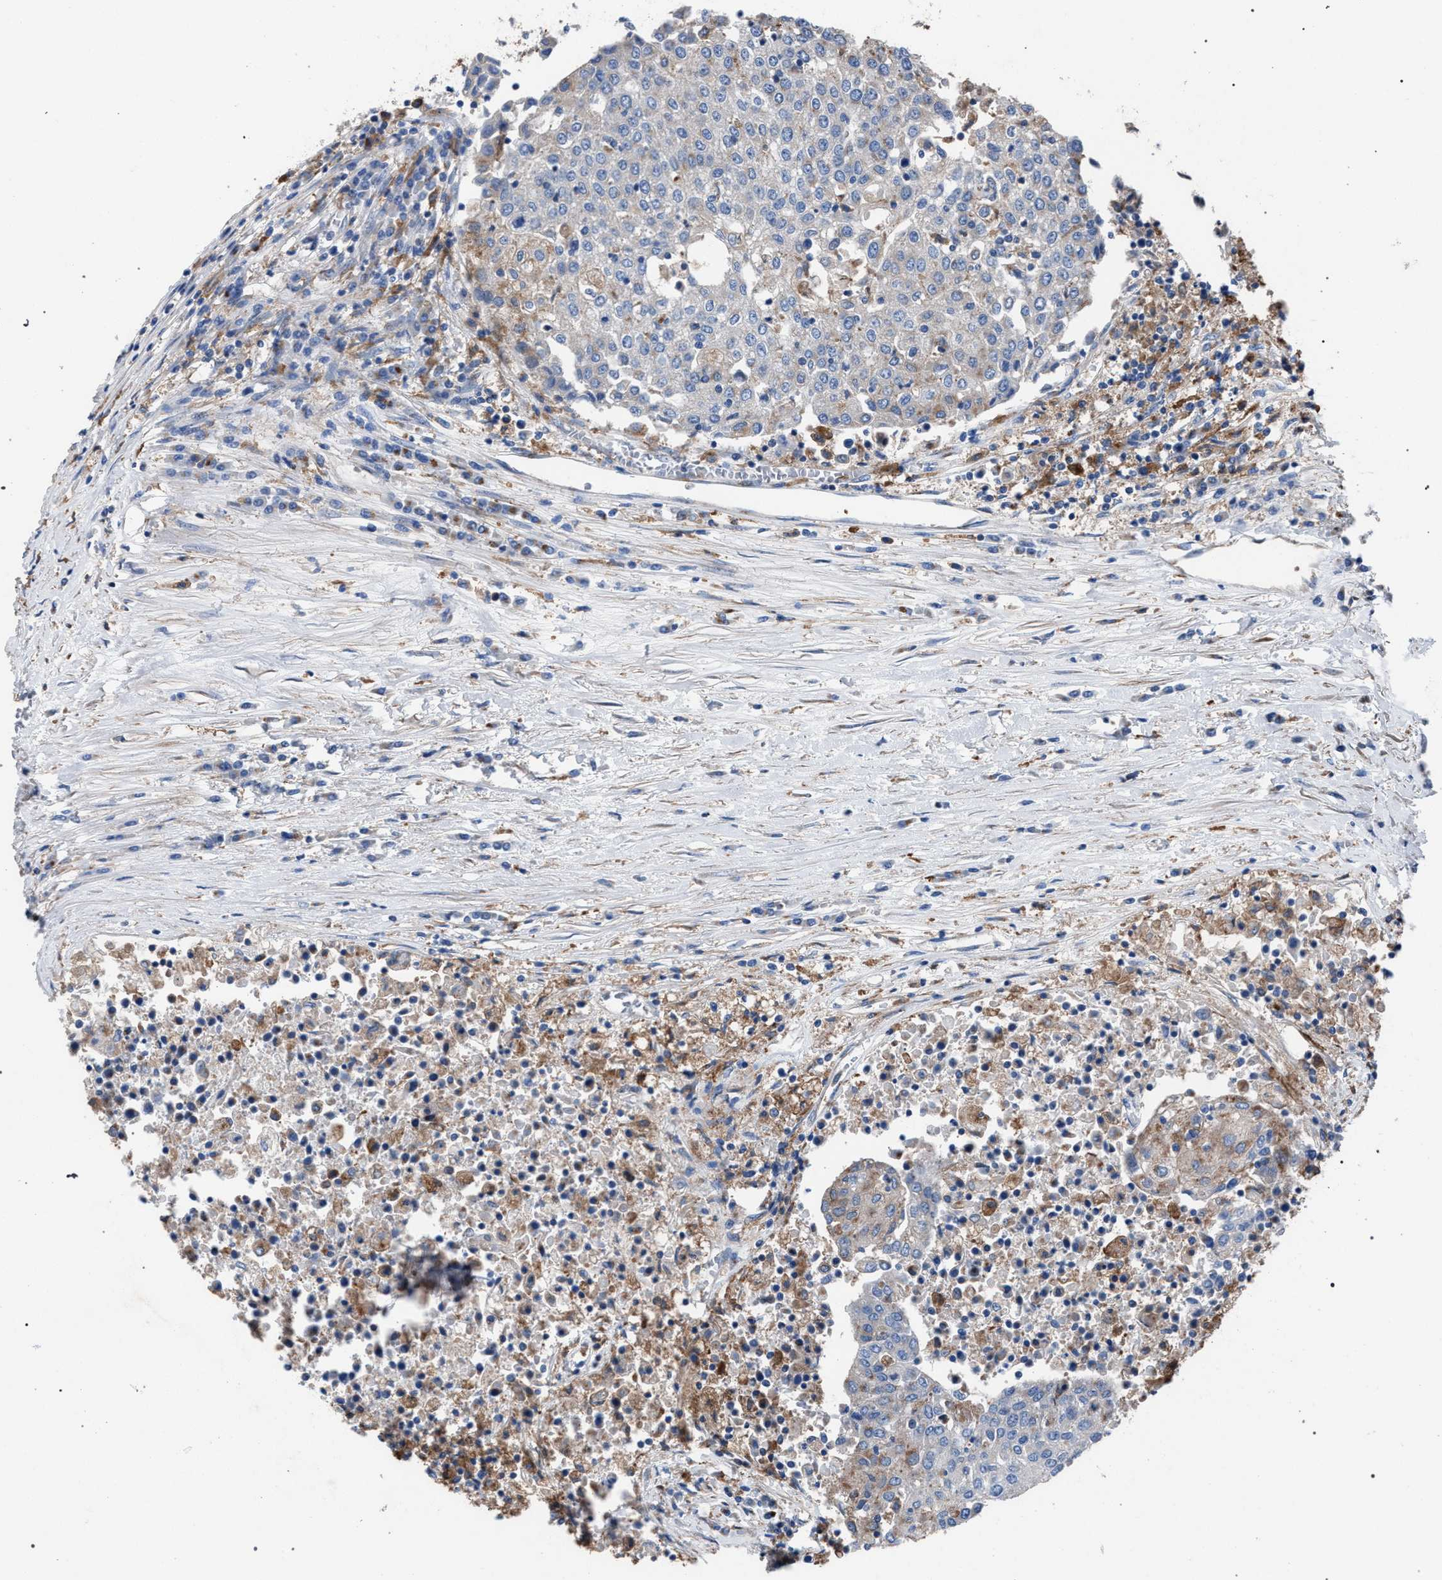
{"staining": {"intensity": "weak", "quantity": "25%-75%", "location": "cytoplasmic/membranous"}, "tissue": "urothelial cancer", "cell_type": "Tumor cells", "image_type": "cancer", "snomed": [{"axis": "morphology", "description": "Urothelial carcinoma, High grade"}, {"axis": "topography", "description": "Urinary bladder"}], "caption": "Urothelial carcinoma (high-grade) stained with DAB IHC exhibits low levels of weak cytoplasmic/membranous staining in about 25%-75% of tumor cells. (IHC, brightfield microscopy, high magnification).", "gene": "ATP6V0A1", "patient": {"sex": "female", "age": 85}}